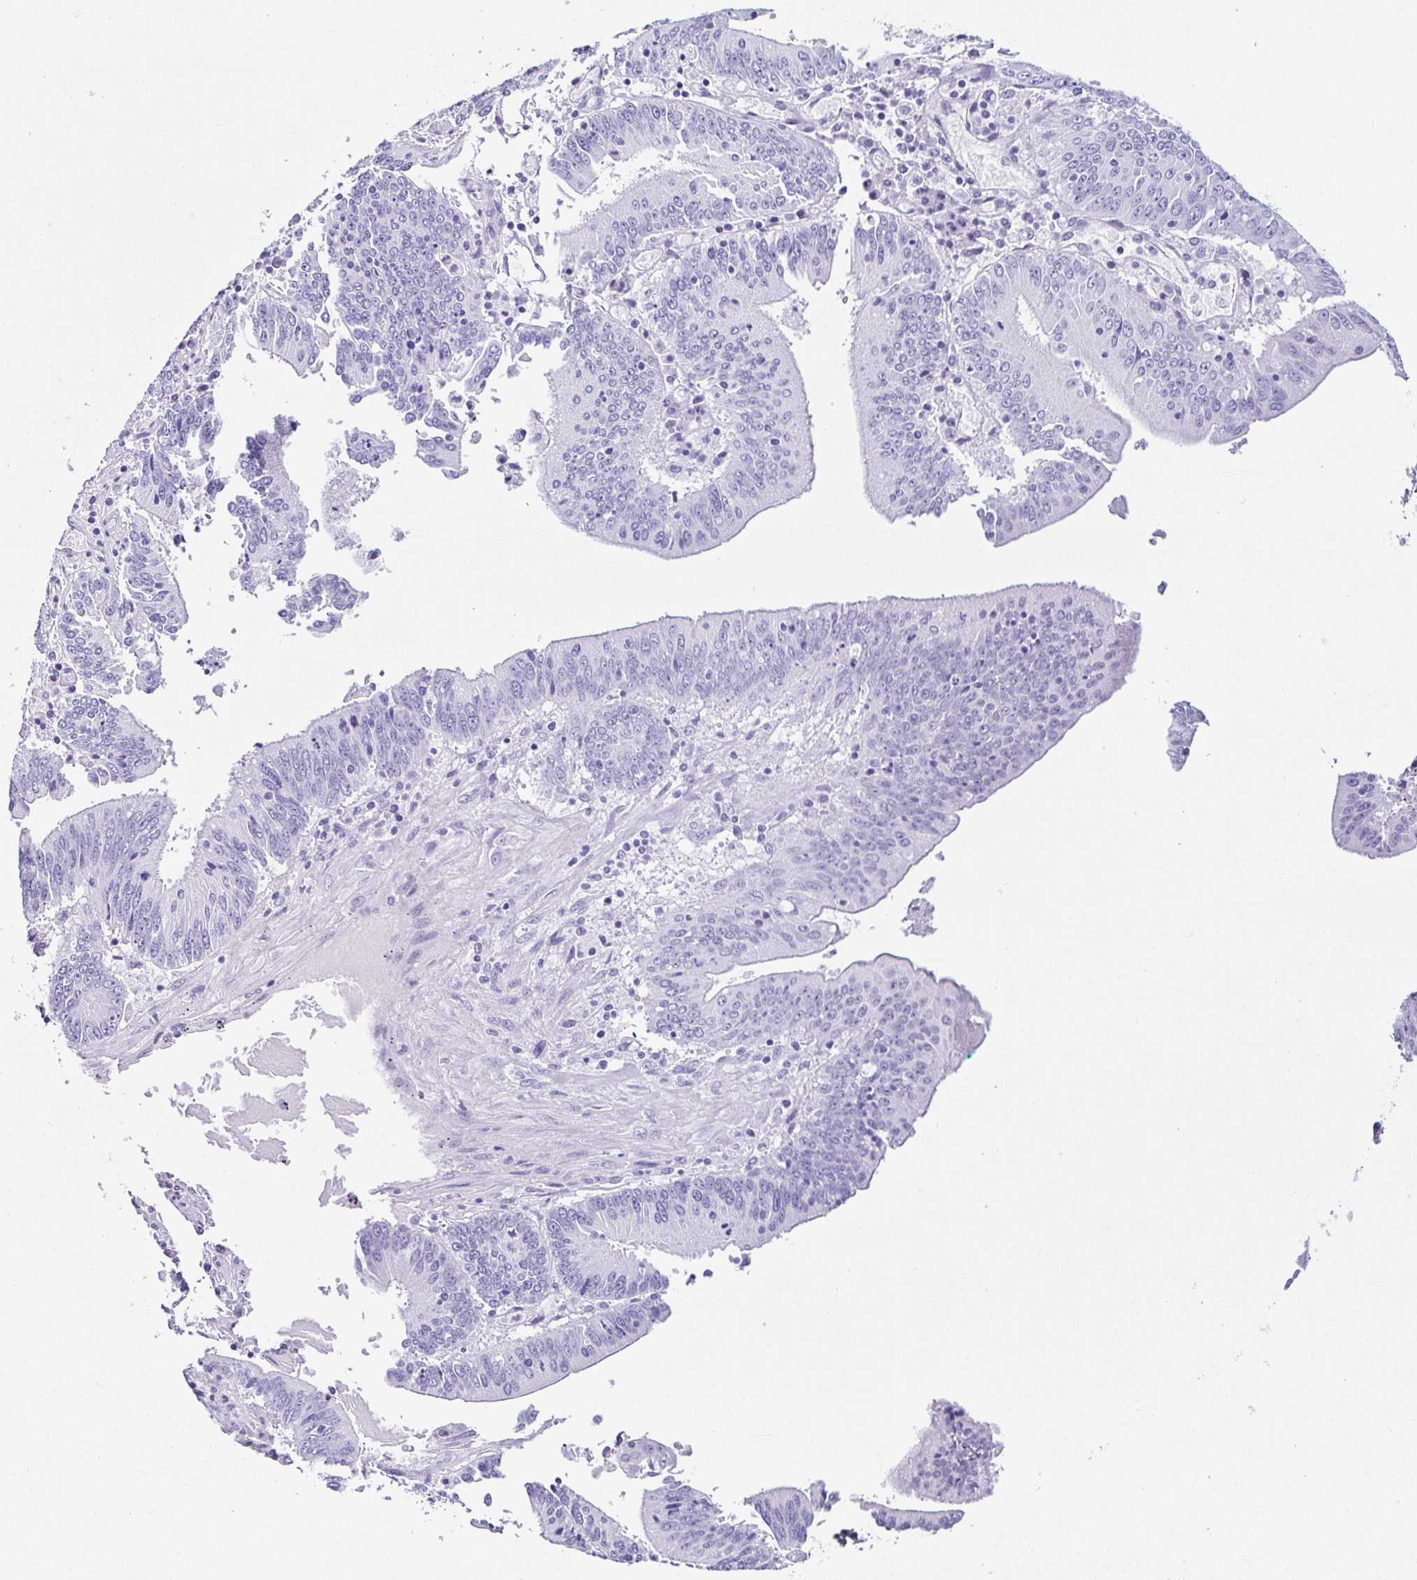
{"staining": {"intensity": "negative", "quantity": "none", "location": "none"}, "tissue": "stomach cancer", "cell_type": "Tumor cells", "image_type": "cancer", "snomed": [{"axis": "morphology", "description": "Adenocarcinoma, NOS"}, {"axis": "topography", "description": "Stomach, upper"}], "caption": "Immunohistochemical staining of adenocarcinoma (stomach) displays no significant expression in tumor cells.", "gene": "ESX1", "patient": {"sex": "male", "age": 68}}